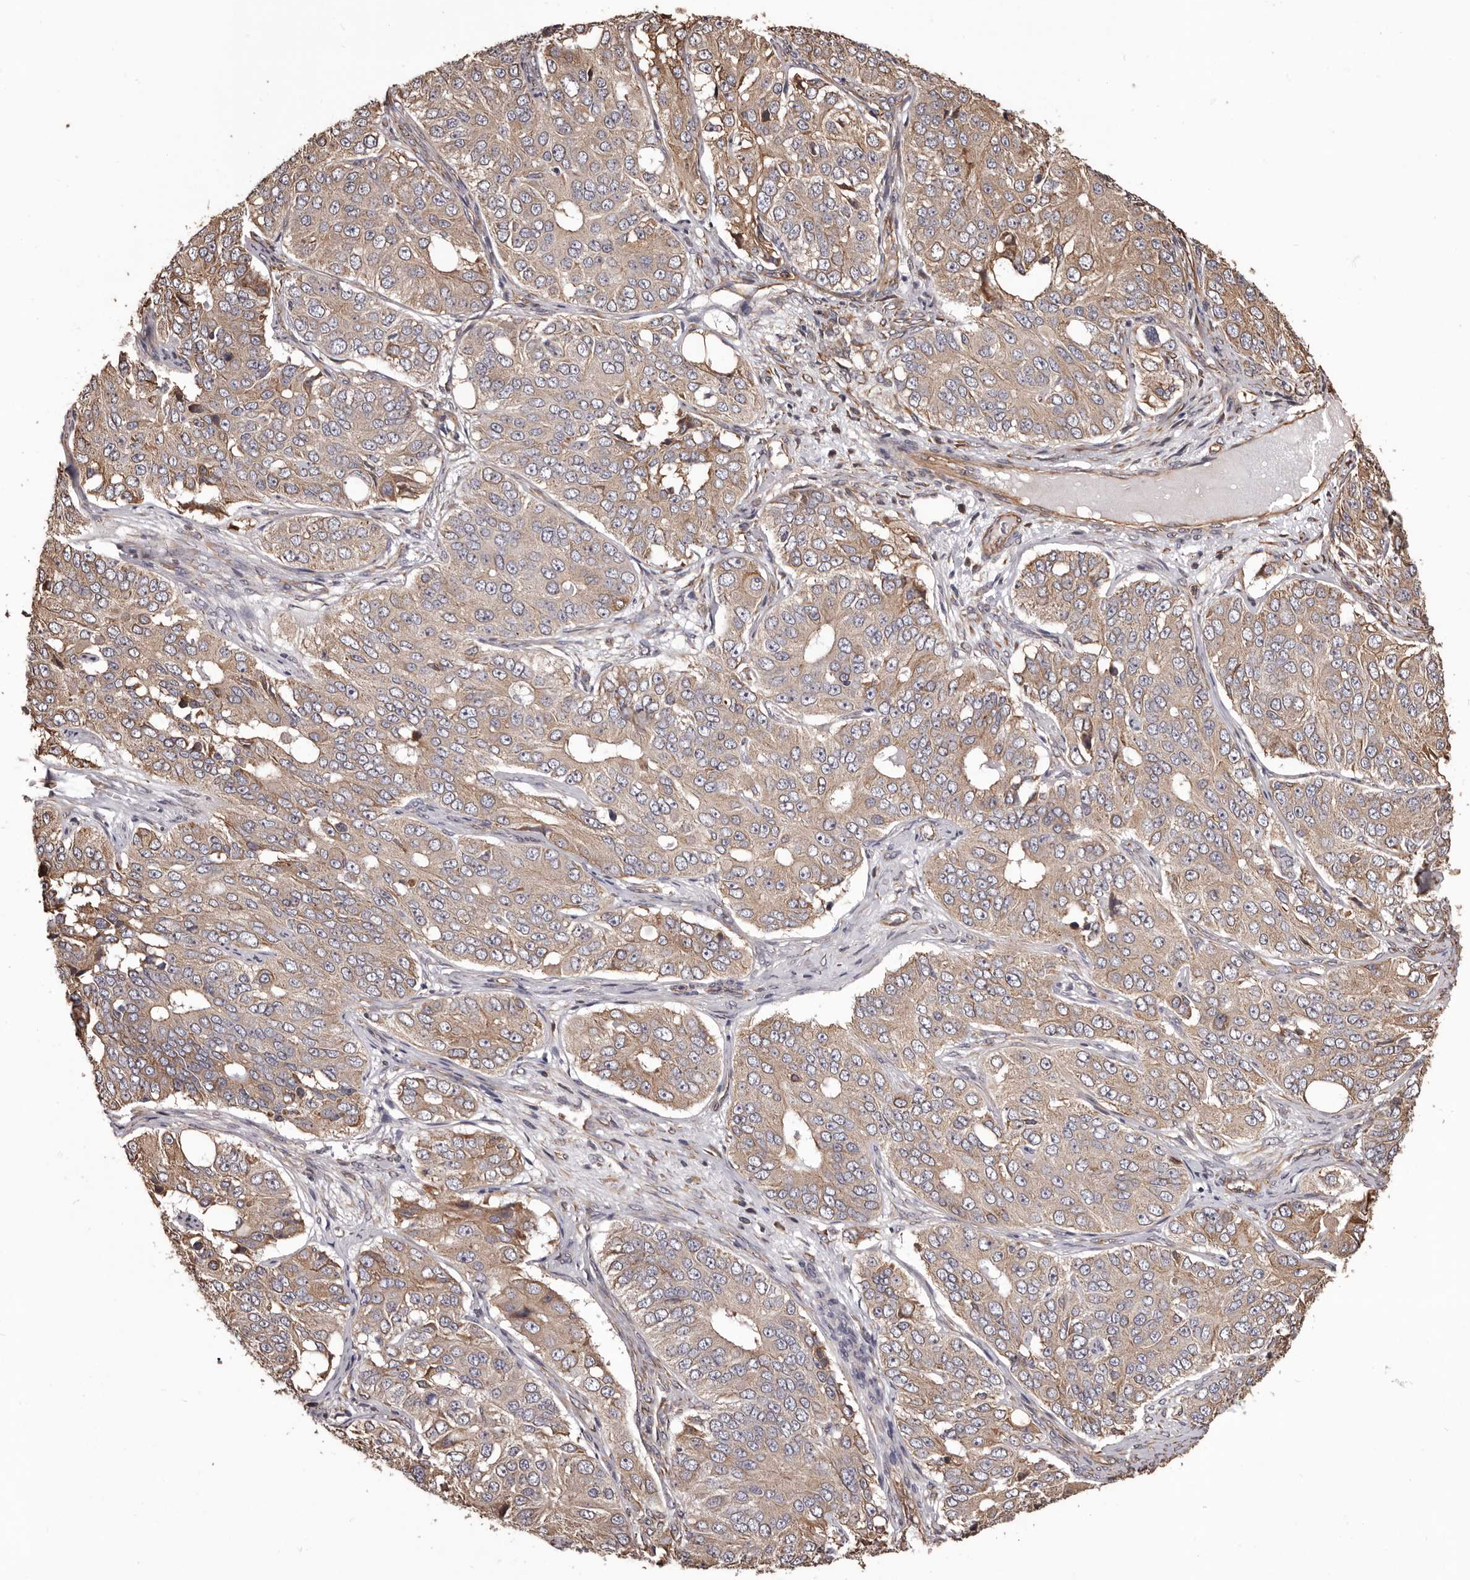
{"staining": {"intensity": "weak", "quantity": ">75%", "location": "cytoplasmic/membranous"}, "tissue": "ovarian cancer", "cell_type": "Tumor cells", "image_type": "cancer", "snomed": [{"axis": "morphology", "description": "Carcinoma, endometroid"}, {"axis": "topography", "description": "Ovary"}], "caption": "The micrograph displays staining of endometroid carcinoma (ovarian), revealing weak cytoplasmic/membranous protein staining (brown color) within tumor cells.", "gene": "CEP104", "patient": {"sex": "female", "age": 51}}